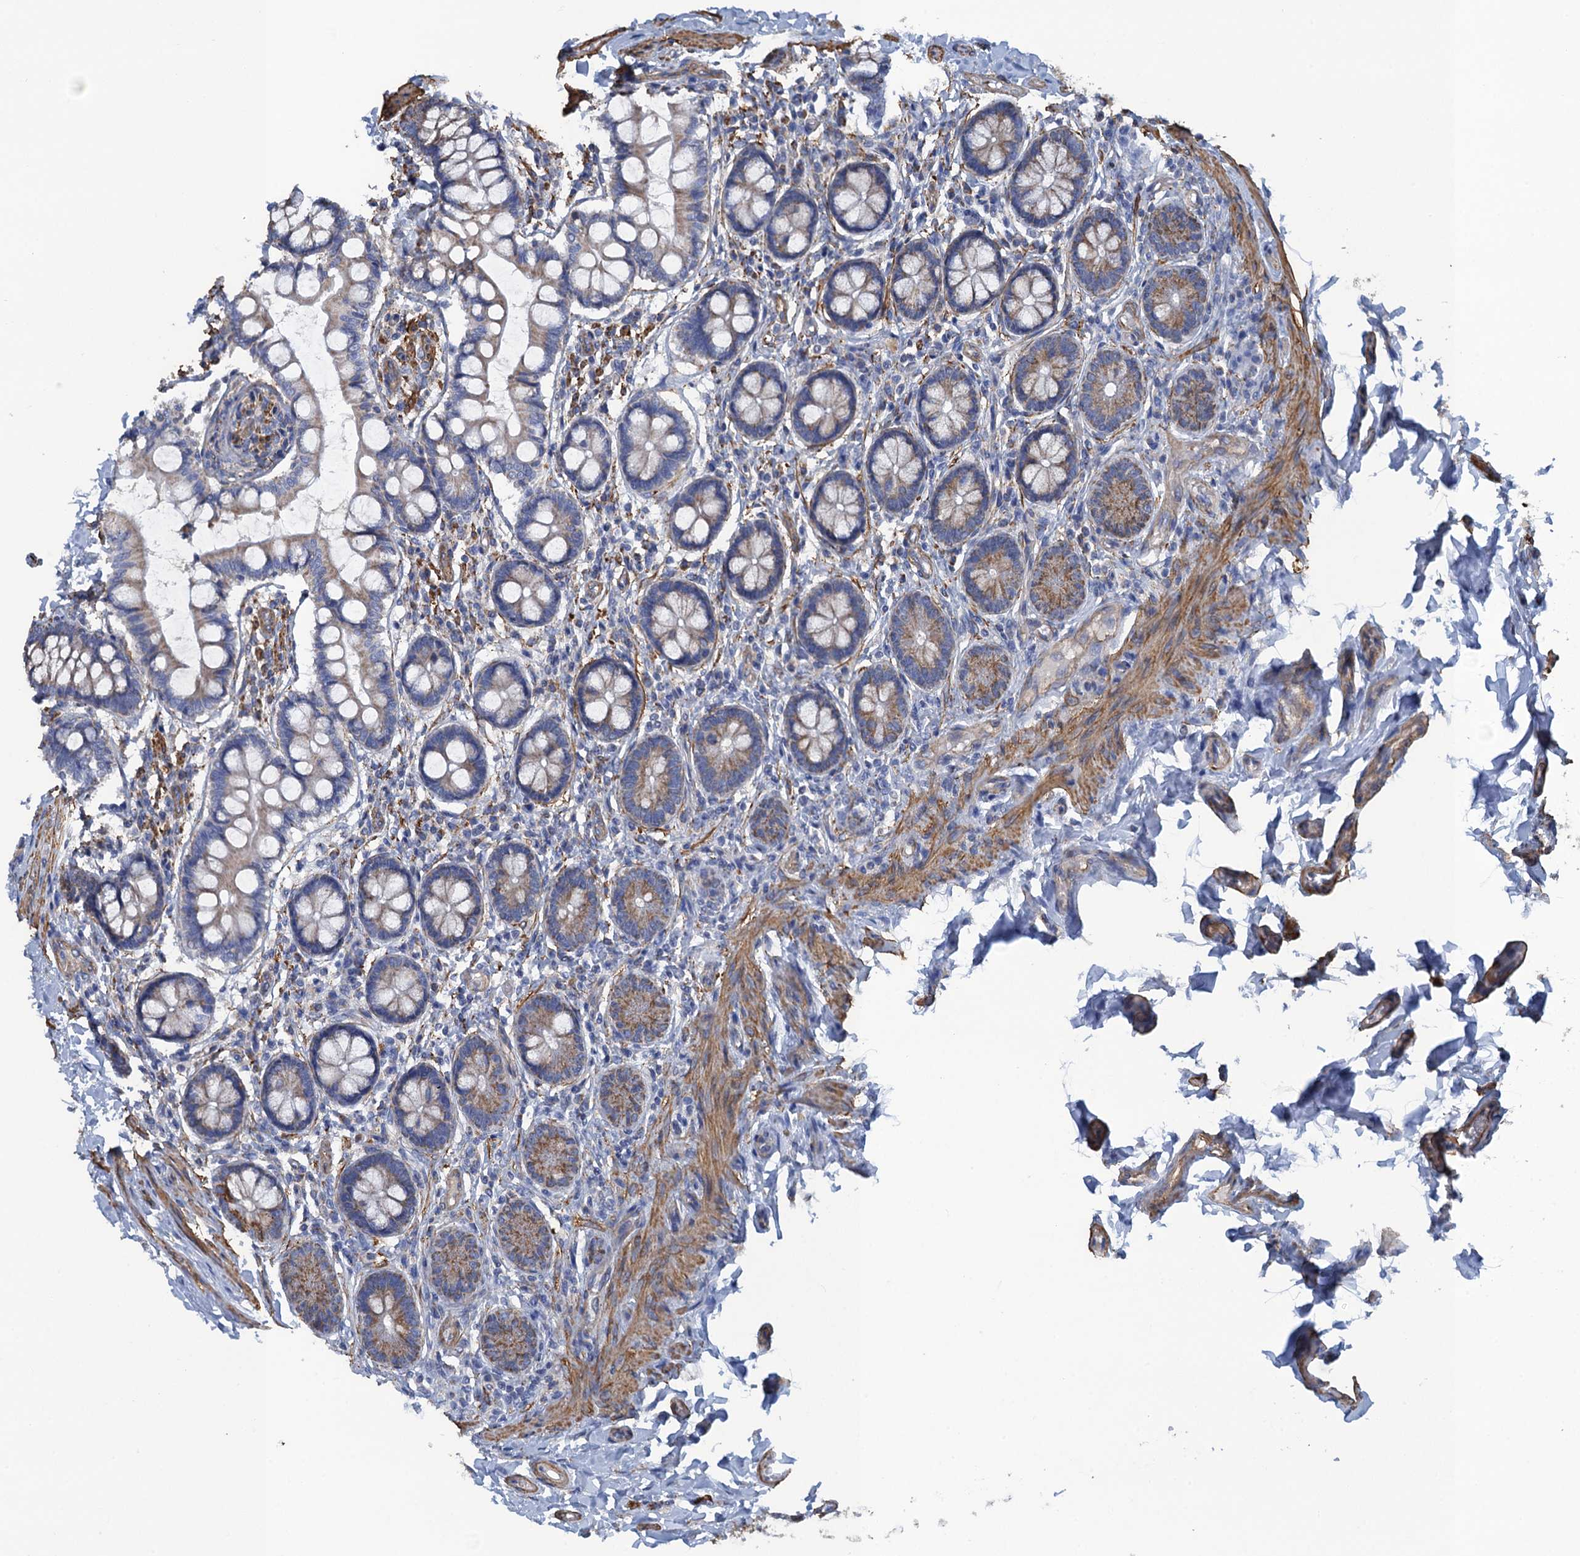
{"staining": {"intensity": "moderate", "quantity": "<25%", "location": "cytoplasmic/membranous"}, "tissue": "small intestine", "cell_type": "Glandular cells", "image_type": "normal", "snomed": [{"axis": "morphology", "description": "Normal tissue, NOS"}, {"axis": "topography", "description": "Small intestine"}], "caption": "This is a micrograph of immunohistochemistry (IHC) staining of unremarkable small intestine, which shows moderate expression in the cytoplasmic/membranous of glandular cells.", "gene": "ENSG00000260643", "patient": {"sex": "male", "age": 52}}